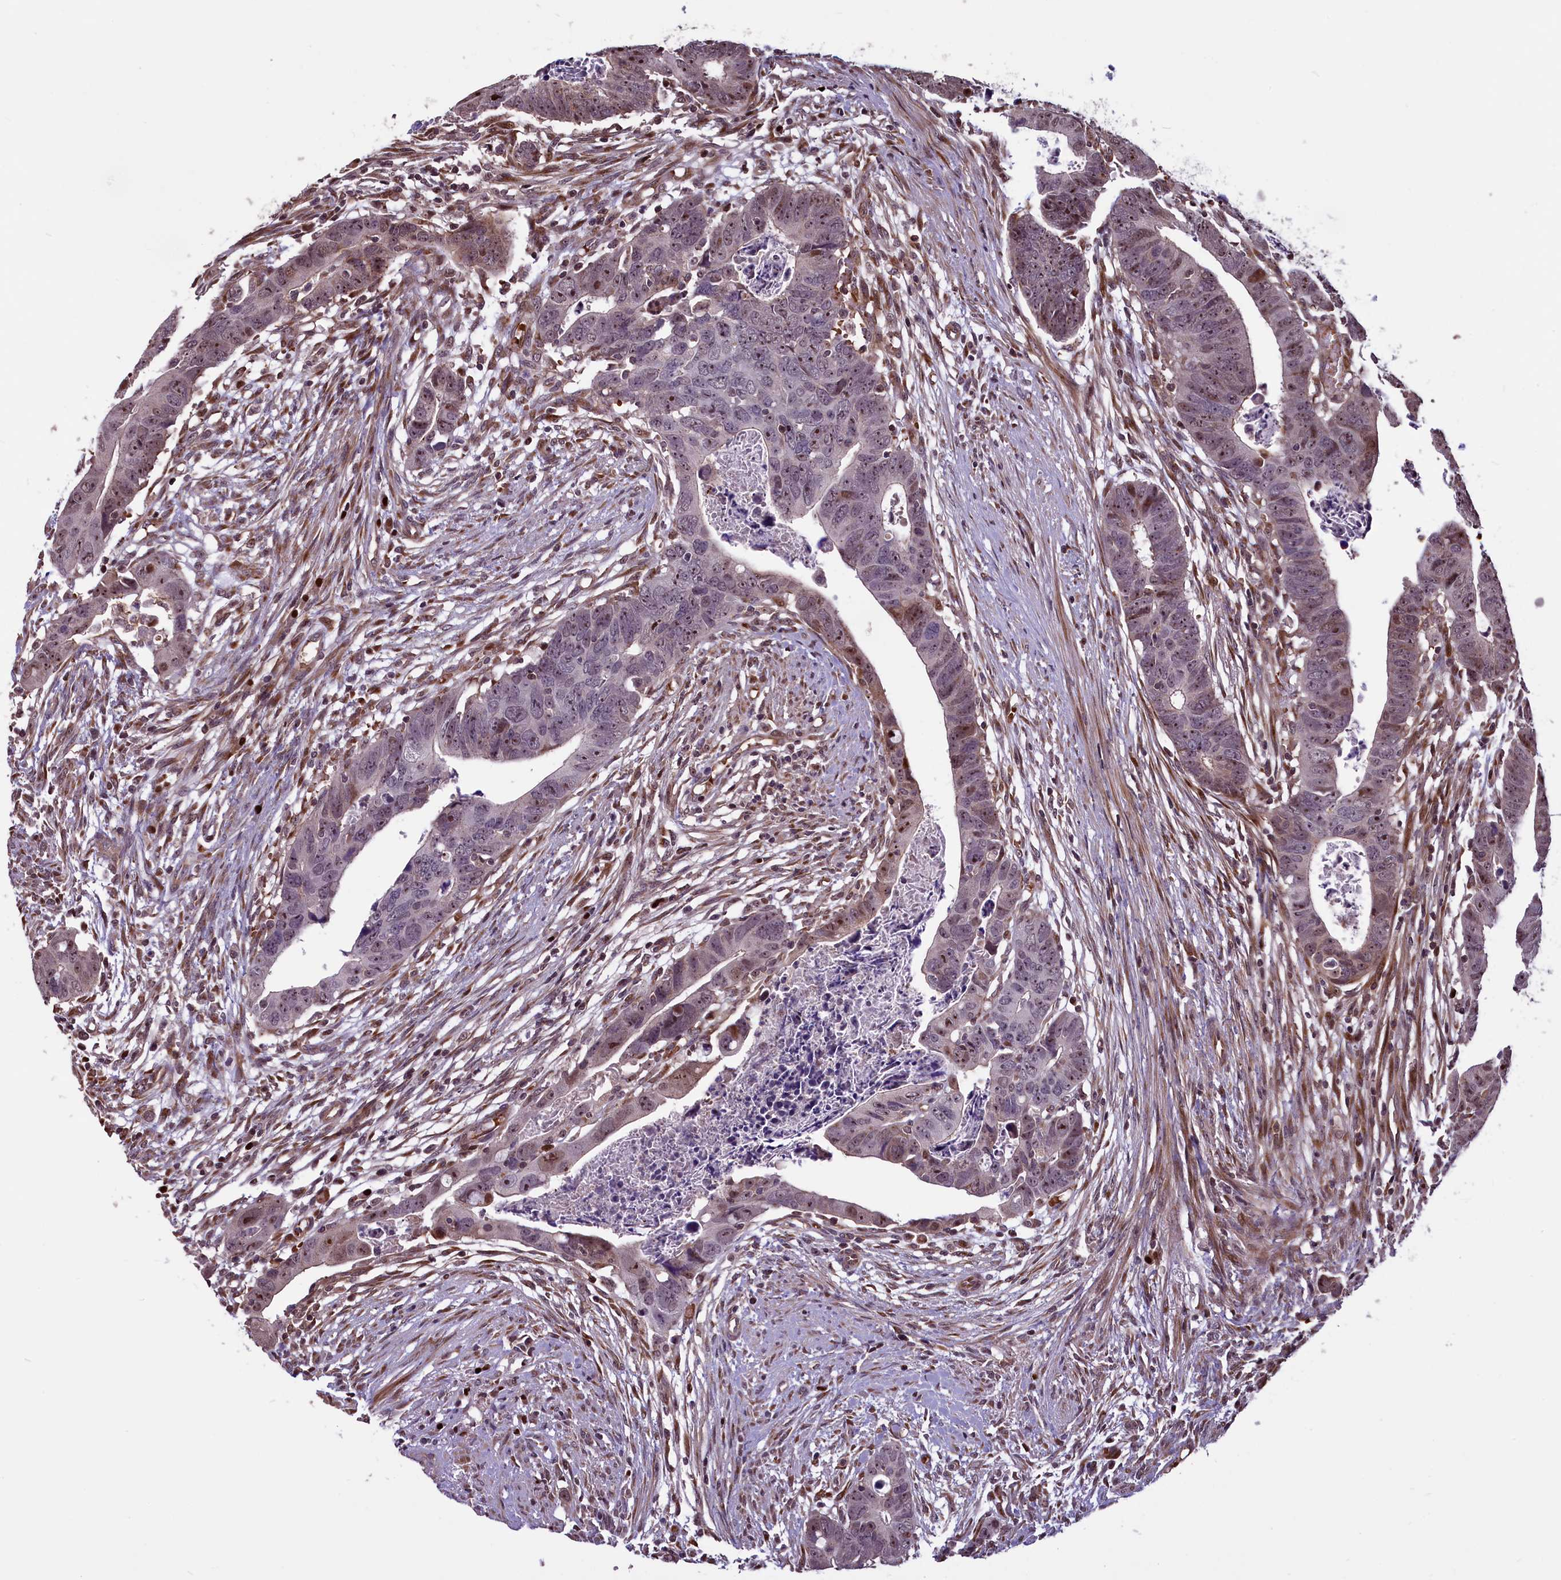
{"staining": {"intensity": "moderate", "quantity": ">75%", "location": "nuclear"}, "tissue": "colorectal cancer", "cell_type": "Tumor cells", "image_type": "cancer", "snomed": [{"axis": "morphology", "description": "Adenocarcinoma, NOS"}, {"axis": "topography", "description": "Rectum"}], "caption": "This micrograph reveals adenocarcinoma (colorectal) stained with IHC to label a protein in brown. The nuclear of tumor cells show moderate positivity for the protein. Nuclei are counter-stained blue.", "gene": "SHFL", "patient": {"sex": "female", "age": 65}}